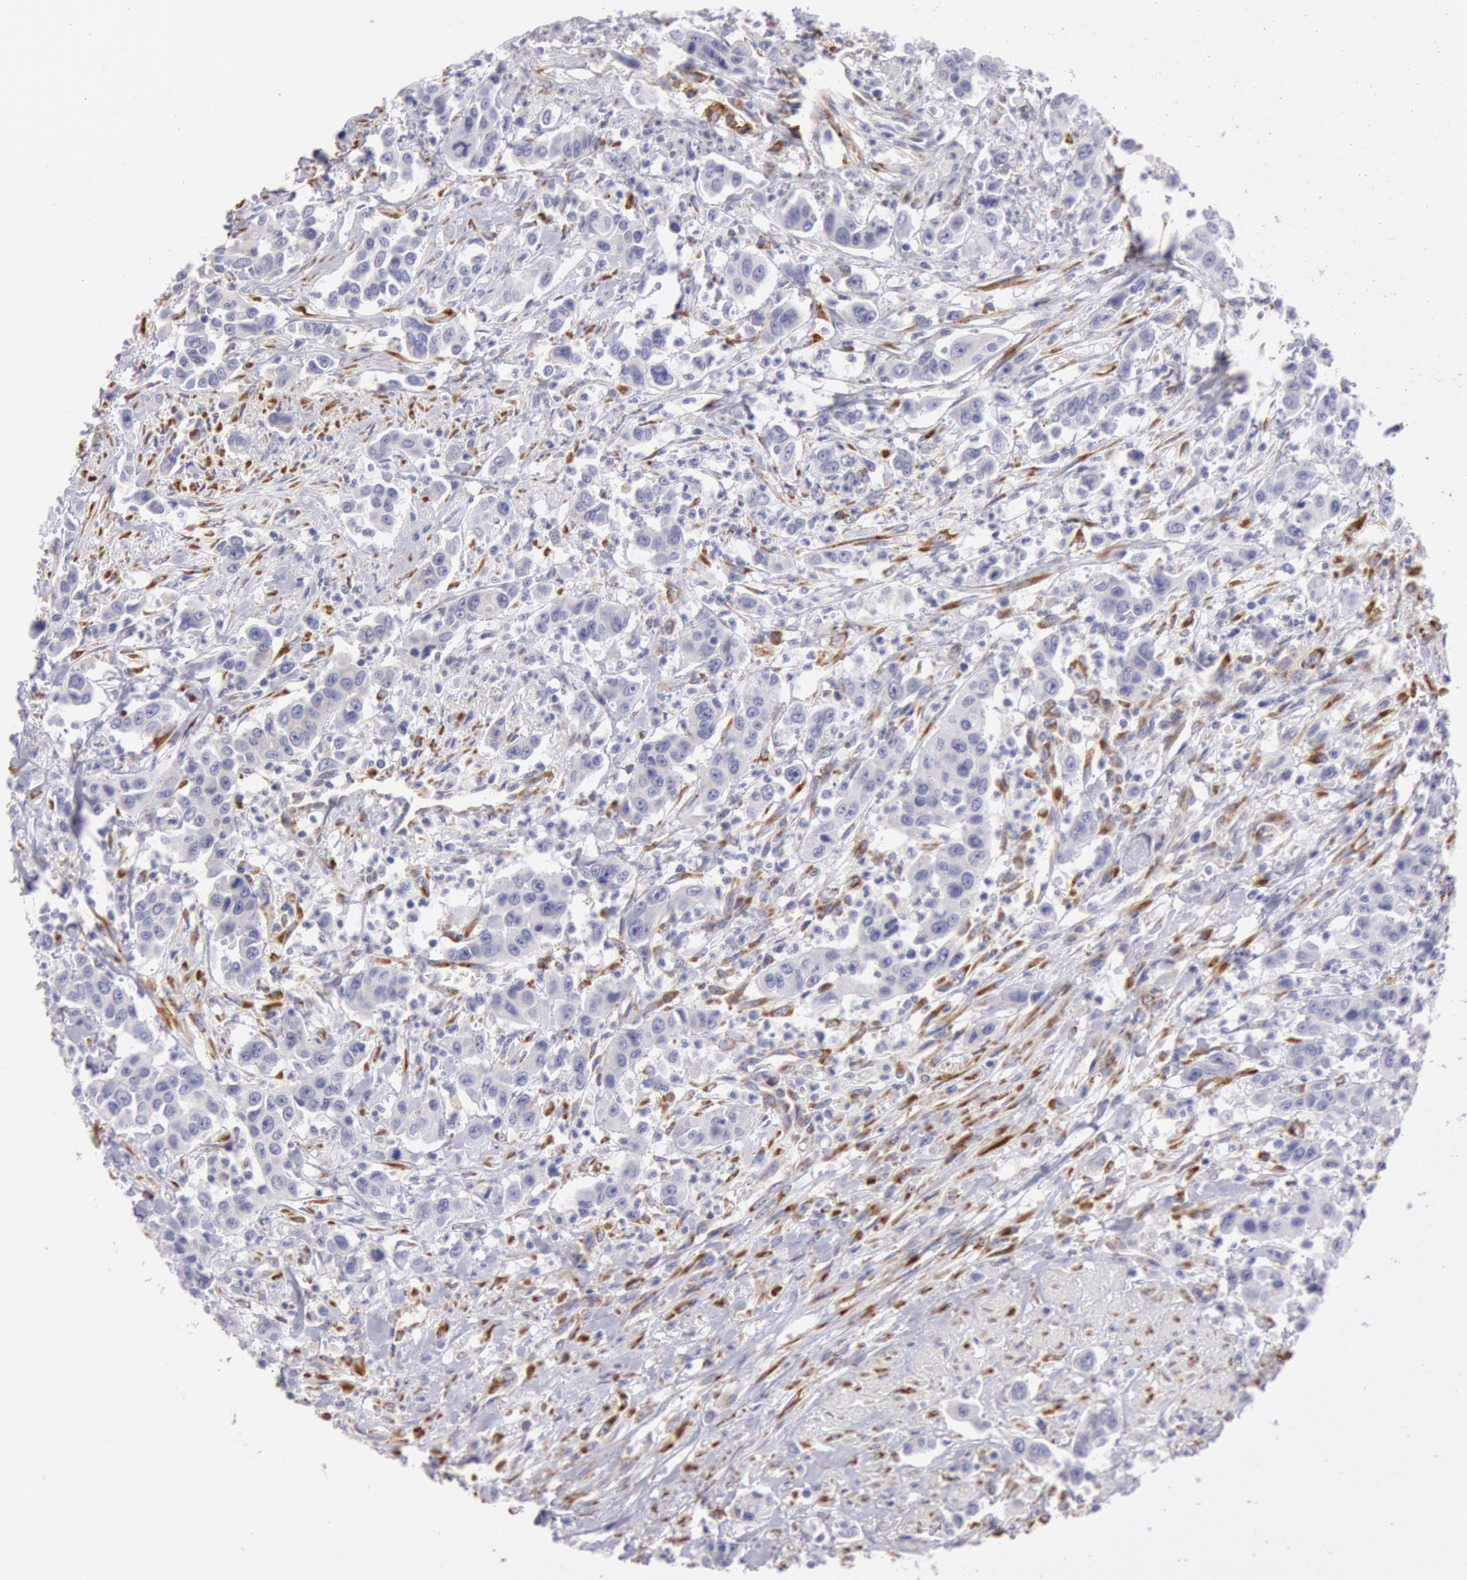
{"staining": {"intensity": "negative", "quantity": "none", "location": "none"}, "tissue": "urothelial cancer", "cell_type": "Tumor cells", "image_type": "cancer", "snomed": [{"axis": "morphology", "description": "Urothelial carcinoma, High grade"}, {"axis": "topography", "description": "Urinary bladder"}], "caption": "This photomicrograph is of urothelial cancer stained with immunohistochemistry to label a protein in brown with the nuclei are counter-stained blue. There is no staining in tumor cells. The staining is performed using DAB (3,3'-diaminobenzidine) brown chromogen with nuclei counter-stained in using hematoxylin.", "gene": "CIDEB", "patient": {"sex": "male", "age": 86}}